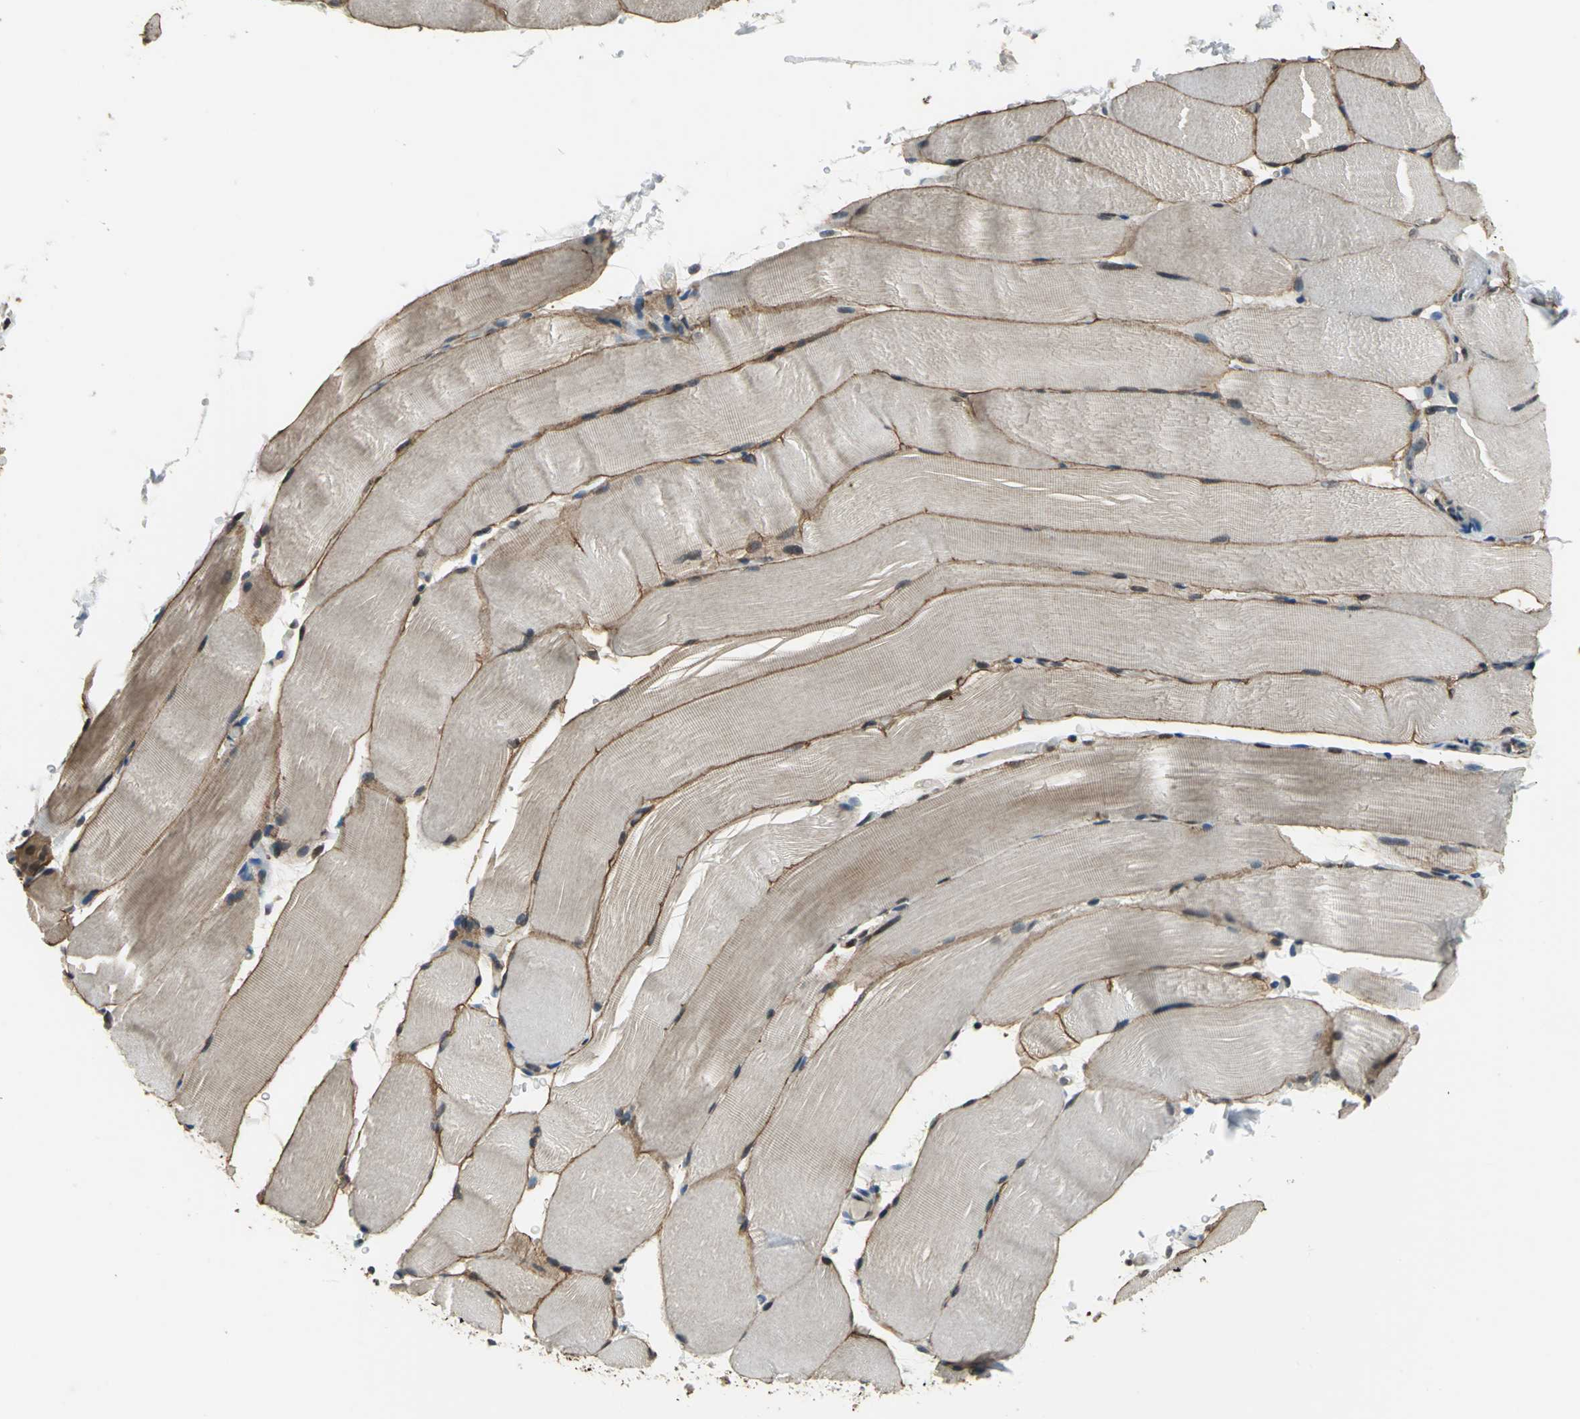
{"staining": {"intensity": "weak", "quantity": "25%-75%", "location": "nuclear"}, "tissue": "skeletal muscle", "cell_type": "Myocytes", "image_type": "normal", "snomed": [{"axis": "morphology", "description": "Normal tissue, NOS"}, {"axis": "topography", "description": "Skeletal muscle"}, {"axis": "topography", "description": "Parathyroid gland"}], "caption": "A brown stain highlights weak nuclear expression of a protein in myocytes of normal human skeletal muscle. (DAB IHC with brightfield microscopy, high magnification).", "gene": "MIS18BP1", "patient": {"sex": "female", "age": 37}}